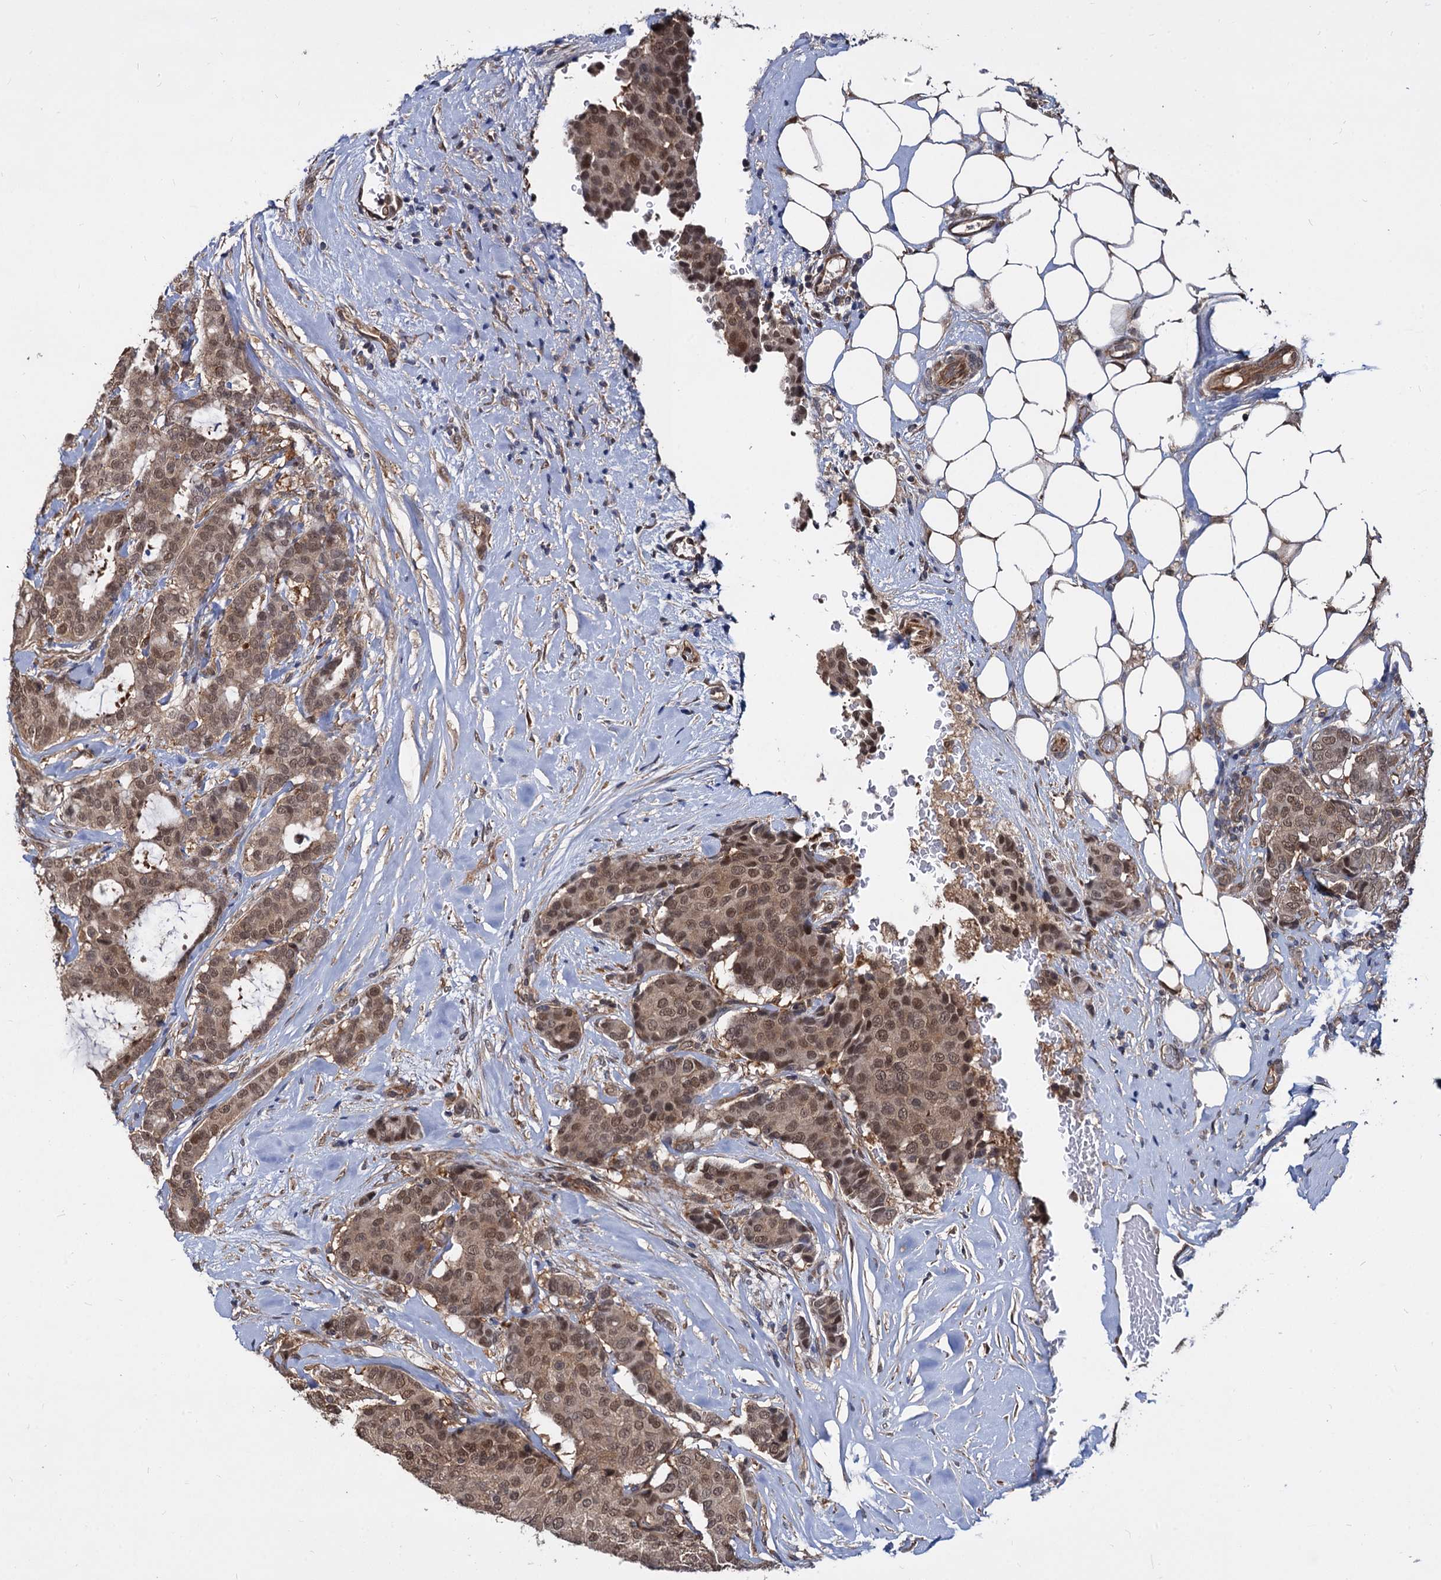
{"staining": {"intensity": "moderate", "quantity": ">75%", "location": "cytoplasmic/membranous,nuclear"}, "tissue": "breast cancer", "cell_type": "Tumor cells", "image_type": "cancer", "snomed": [{"axis": "morphology", "description": "Duct carcinoma"}, {"axis": "topography", "description": "Breast"}], "caption": "Moderate cytoplasmic/membranous and nuclear positivity for a protein is appreciated in approximately >75% of tumor cells of breast cancer (intraductal carcinoma) using immunohistochemistry (IHC).", "gene": "PSMD4", "patient": {"sex": "female", "age": 75}}